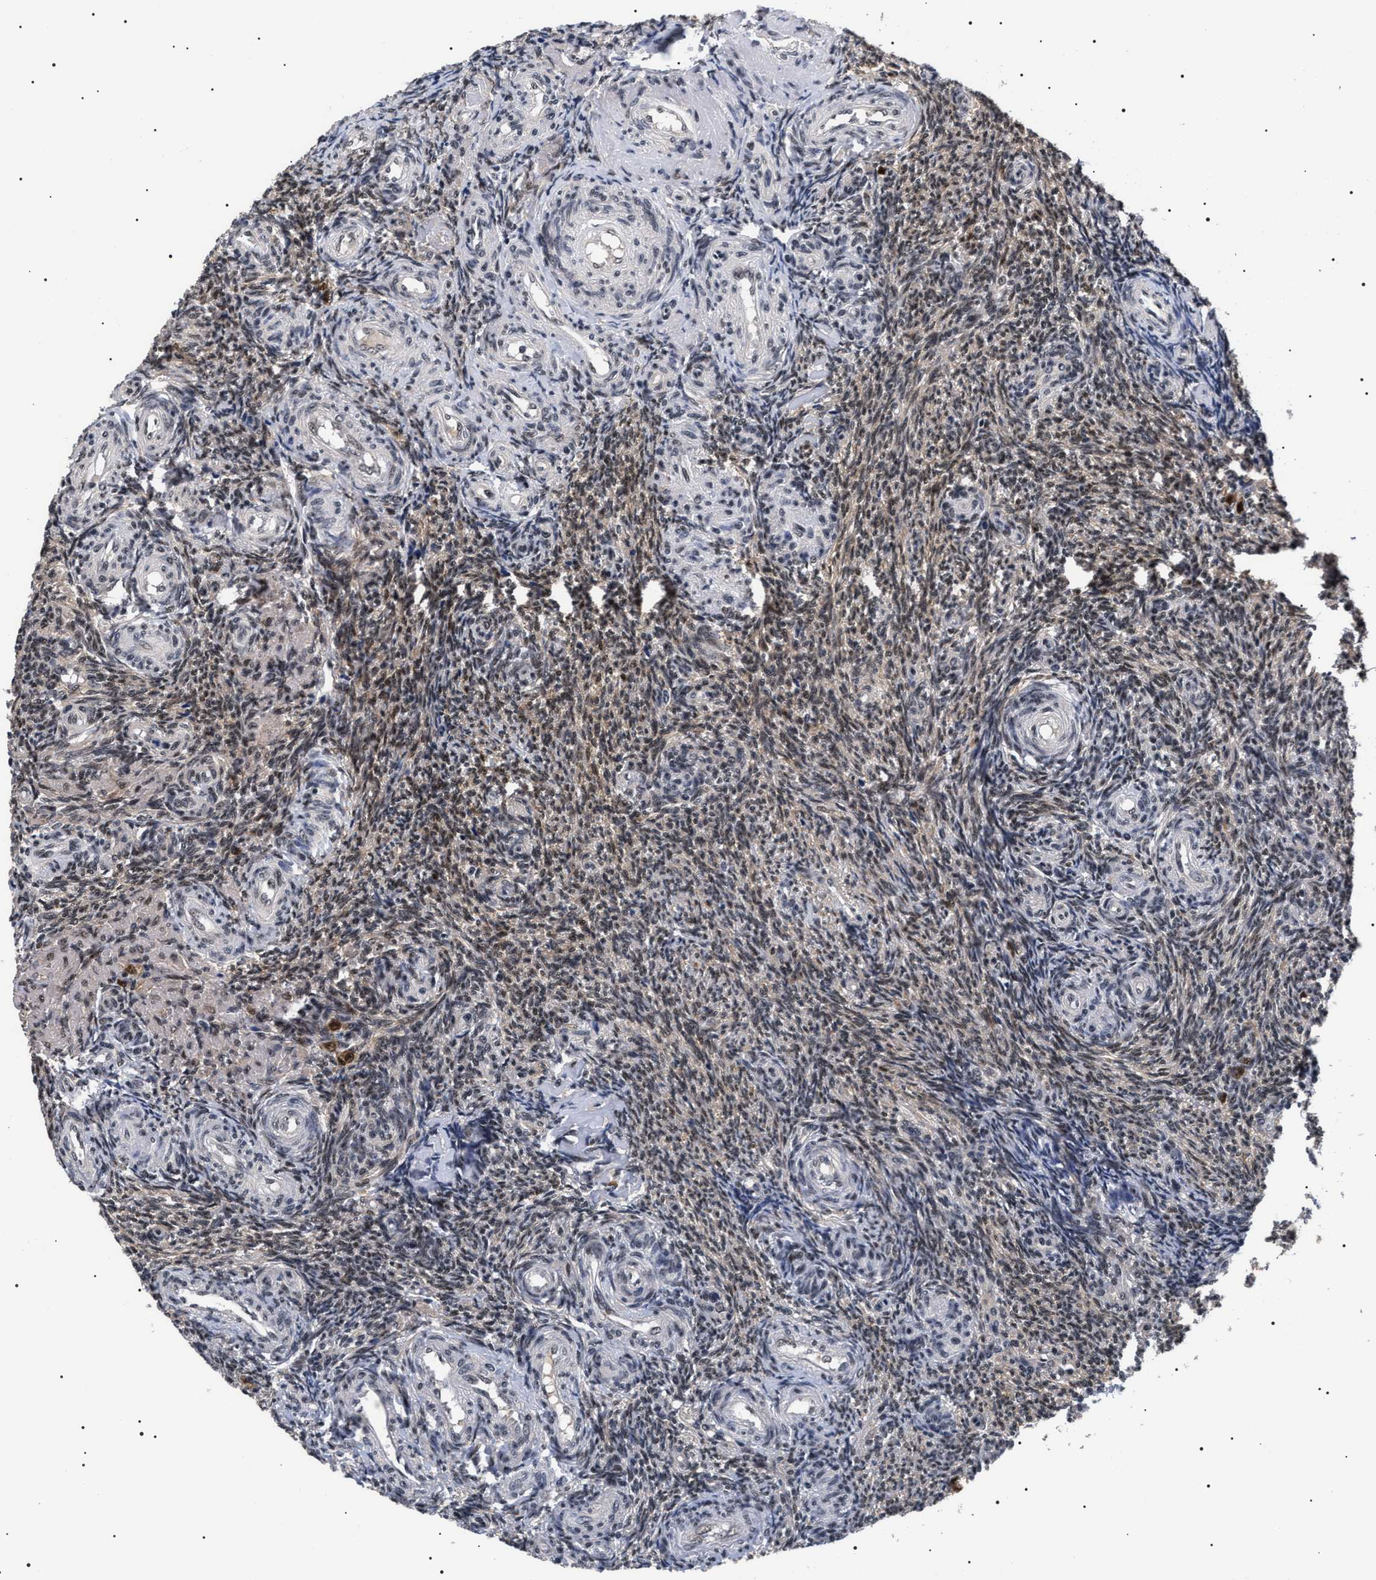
{"staining": {"intensity": "moderate", "quantity": ">75%", "location": "nuclear"}, "tissue": "ovary", "cell_type": "Ovarian stroma cells", "image_type": "normal", "snomed": [{"axis": "morphology", "description": "Normal tissue, NOS"}, {"axis": "topography", "description": "Ovary"}], "caption": "Human ovary stained with a brown dye shows moderate nuclear positive staining in approximately >75% of ovarian stroma cells.", "gene": "CAAP1", "patient": {"sex": "female", "age": 41}}